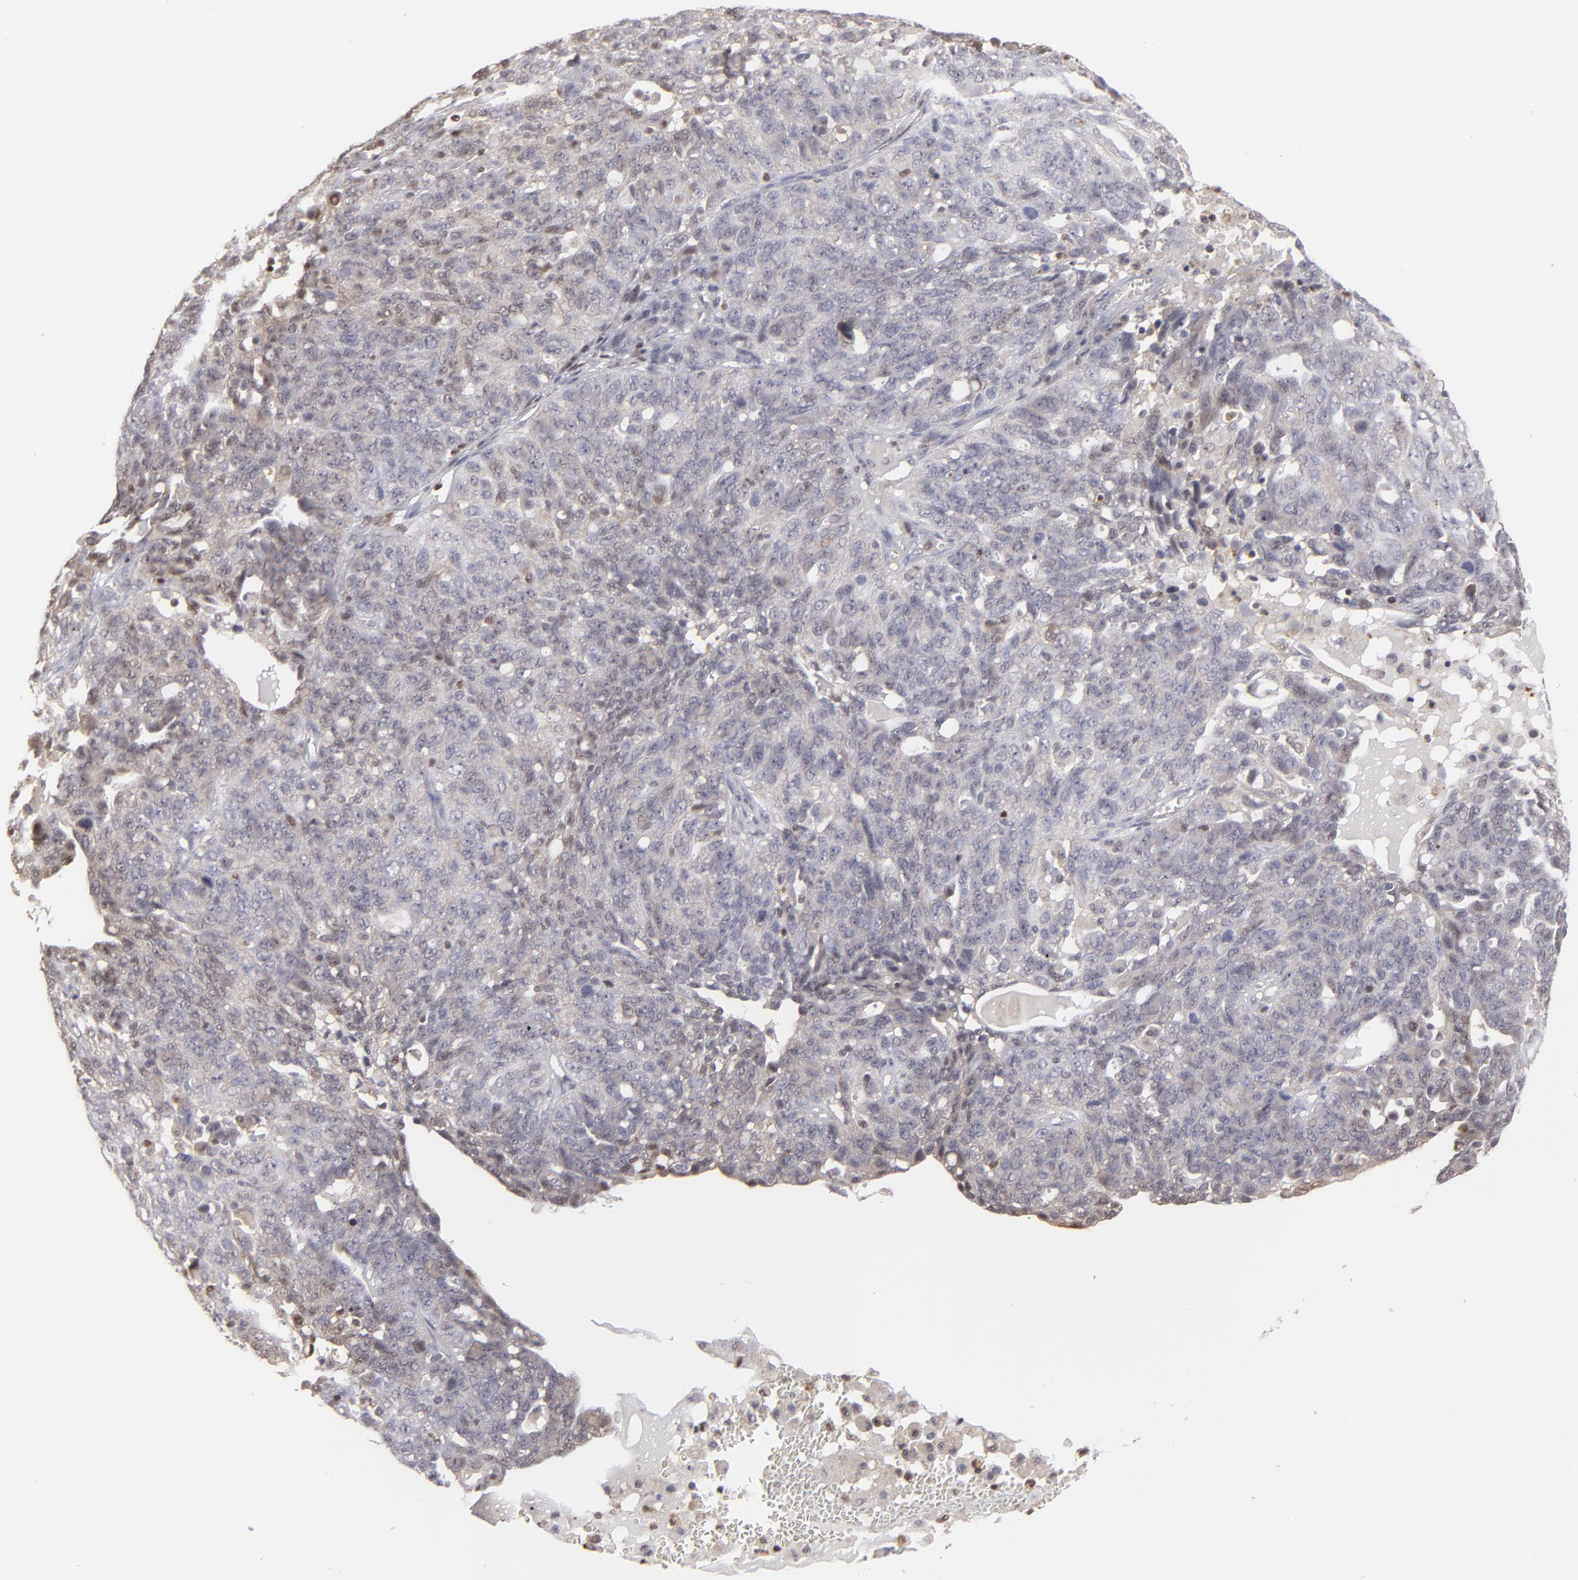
{"staining": {"intensity": "weak", "quantity": "<25%", "location": "cytoplasmic/membranous,nuclear"}, "tissue": "ovarian cancer", "cell_type": "Tumor cells", "image_type": "cancer", "snomed": [{"axis": "morphology", "description": "Cystadenocarcinoma, serous, NOS"}, {"axis": "topography", "description": "Ovary"}], "caption": "Tumor cells are negative for protein expression in human ovarian serous cystadenocarcinoma.", "gene": "GSR", "patient": {"sex": "female", "age": 71}}